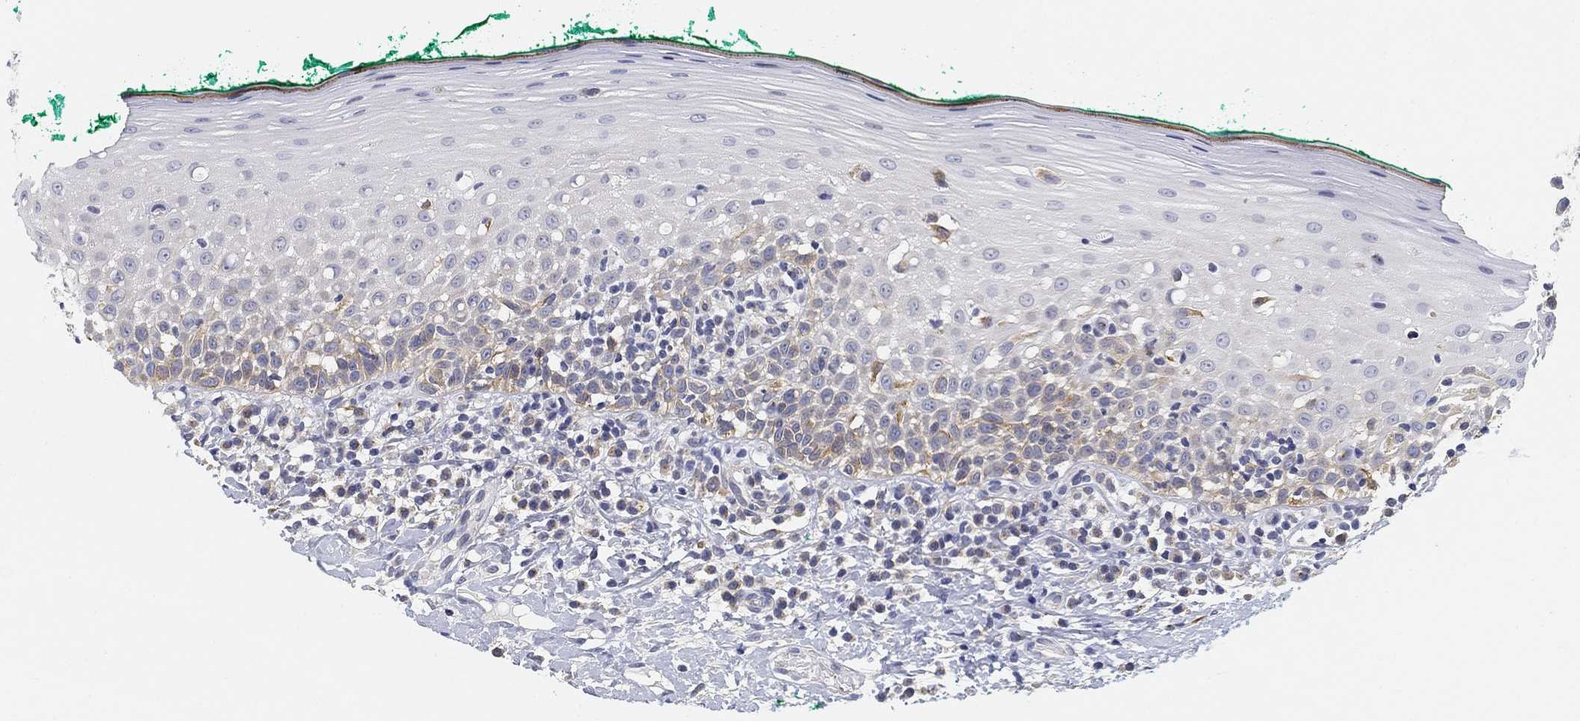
{"staining": {"intensity": "negative", "quantity": "none", "location": "none"}, "tissue": "oral mucosa", "cell_type": "Squamous epithelial cells", "image_type": "normal", "snomed": [{"axis": "morphology", "description": "Normal tissue, NOS"}, {"axis": "topography", "description": "Oral tissue"}], "caption": "A high-resolution photomicrograph shows immunohistochemistry staining of benign oral mucosa, which shows no significant positivity in squamous epithelial cells.", "gene": "SLC2A5", "patient": {"sex": "female", "age": 83}}